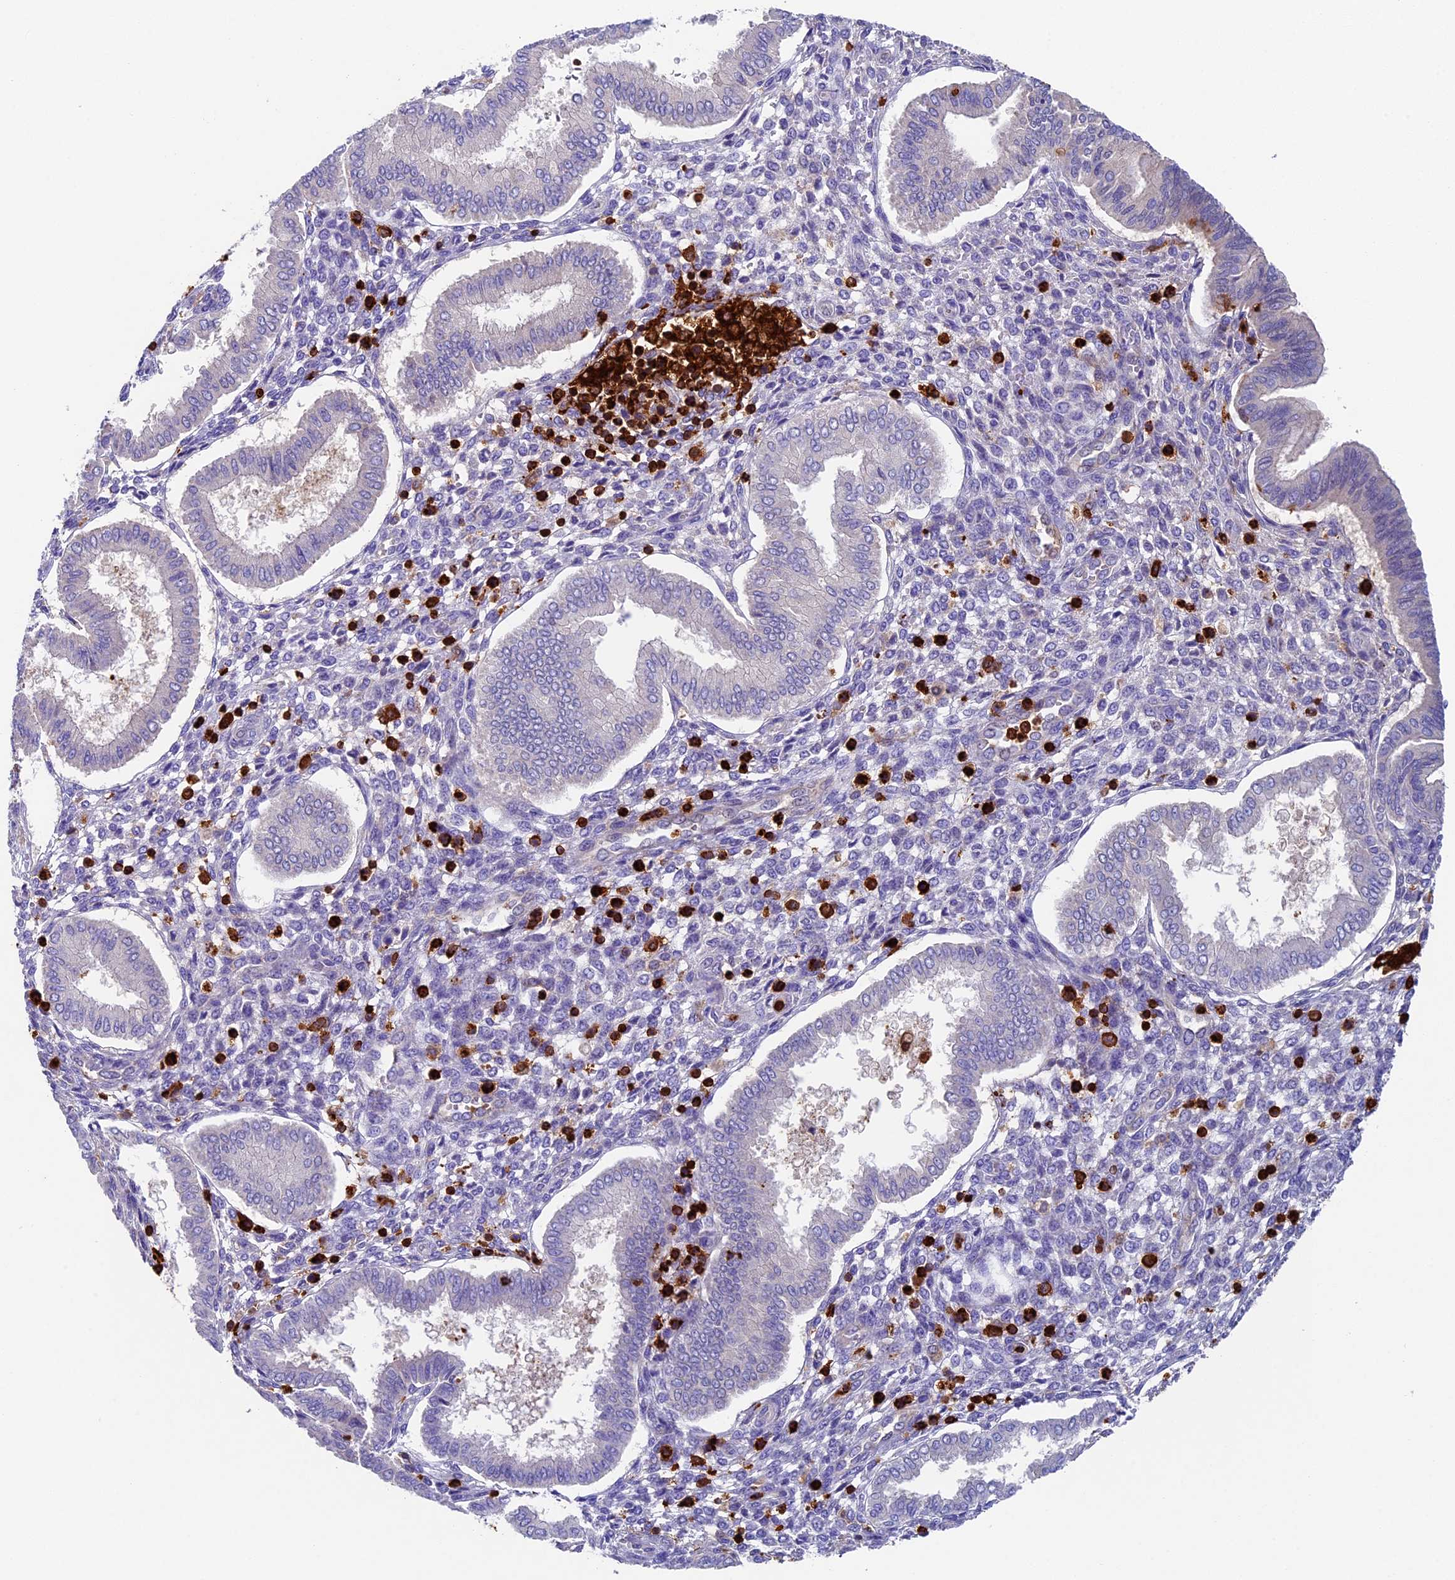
{"staining": {"intensity": "negative", "quantity": "none", "location": "none"}, "tissue": "endometrium", "cell_type": "Cells in endometrial stroma", "image_type": "normal", "snomed": [{"axis": "morphology", "description": "Normal tissue, NOS"}, {"axis": "topography", "description": "Endometrium"}], "caption": "This is an IHC histopathology image of benign human endometrium. There is no staining in cells in endometrial stroma.", "gene": "ADAT1", "patient": {"sex": "female", "age": 24}}